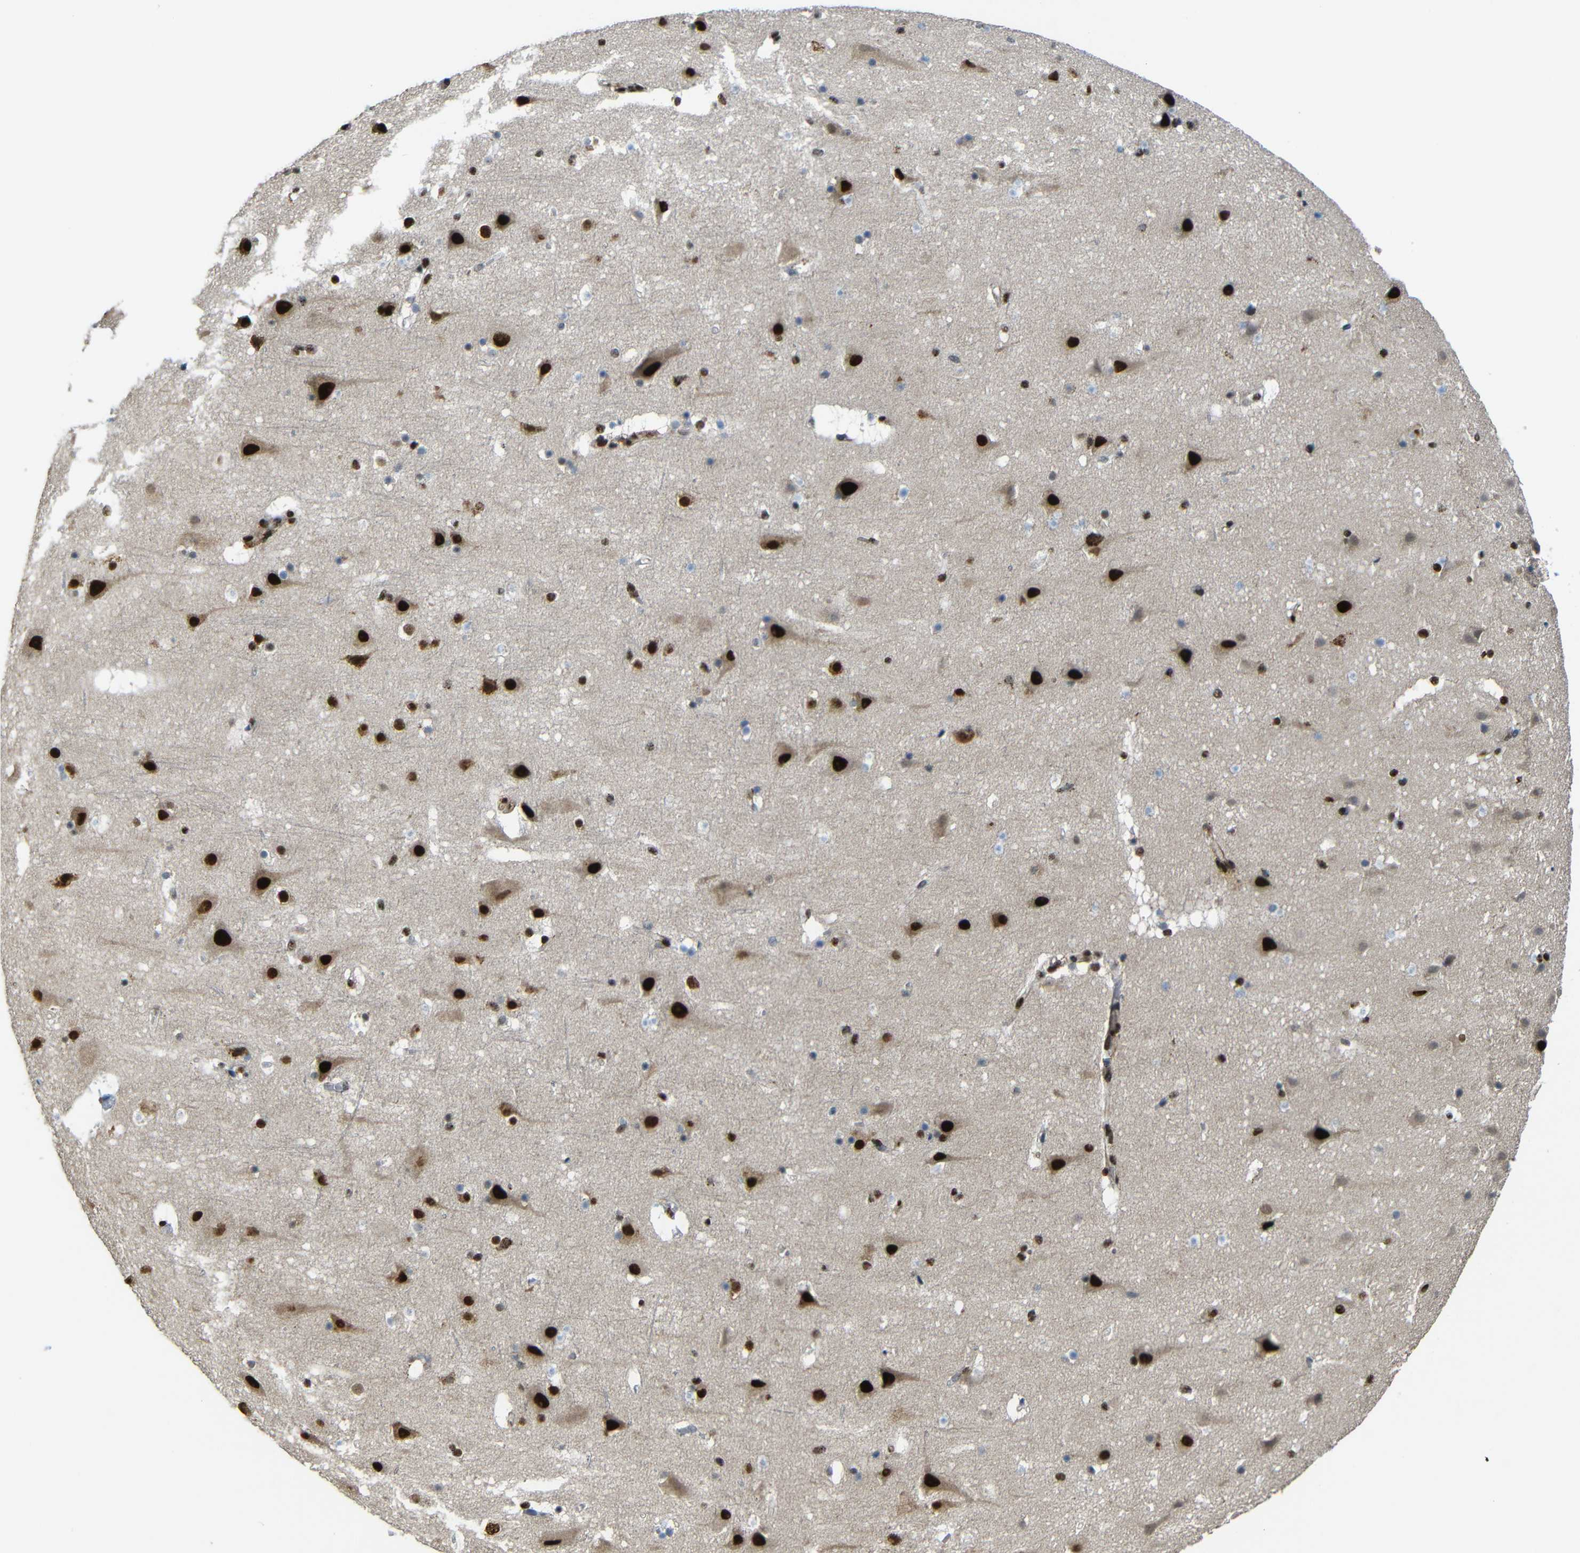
{"staining": {"intensity": "moderate", "quantity": ">75%", "location": "nuclear"}, "tissue": "cerebral cortex", "cell_type": "Endothelial cells", "image_type": "normal", "snomed": [{"axis": "morphology", "description": "Normal tissue, NOS"}, {"axis": "topography", "description": "Cerebral cortex"}], "caption": "Immunohistochemical staining of benign cerebral cortex shows medium levels of moderate nuclear positivity in approximately >75% of endothelial cells.", "gene": "TCF7L2", "patient": {"sex": "male", "age": 45}}